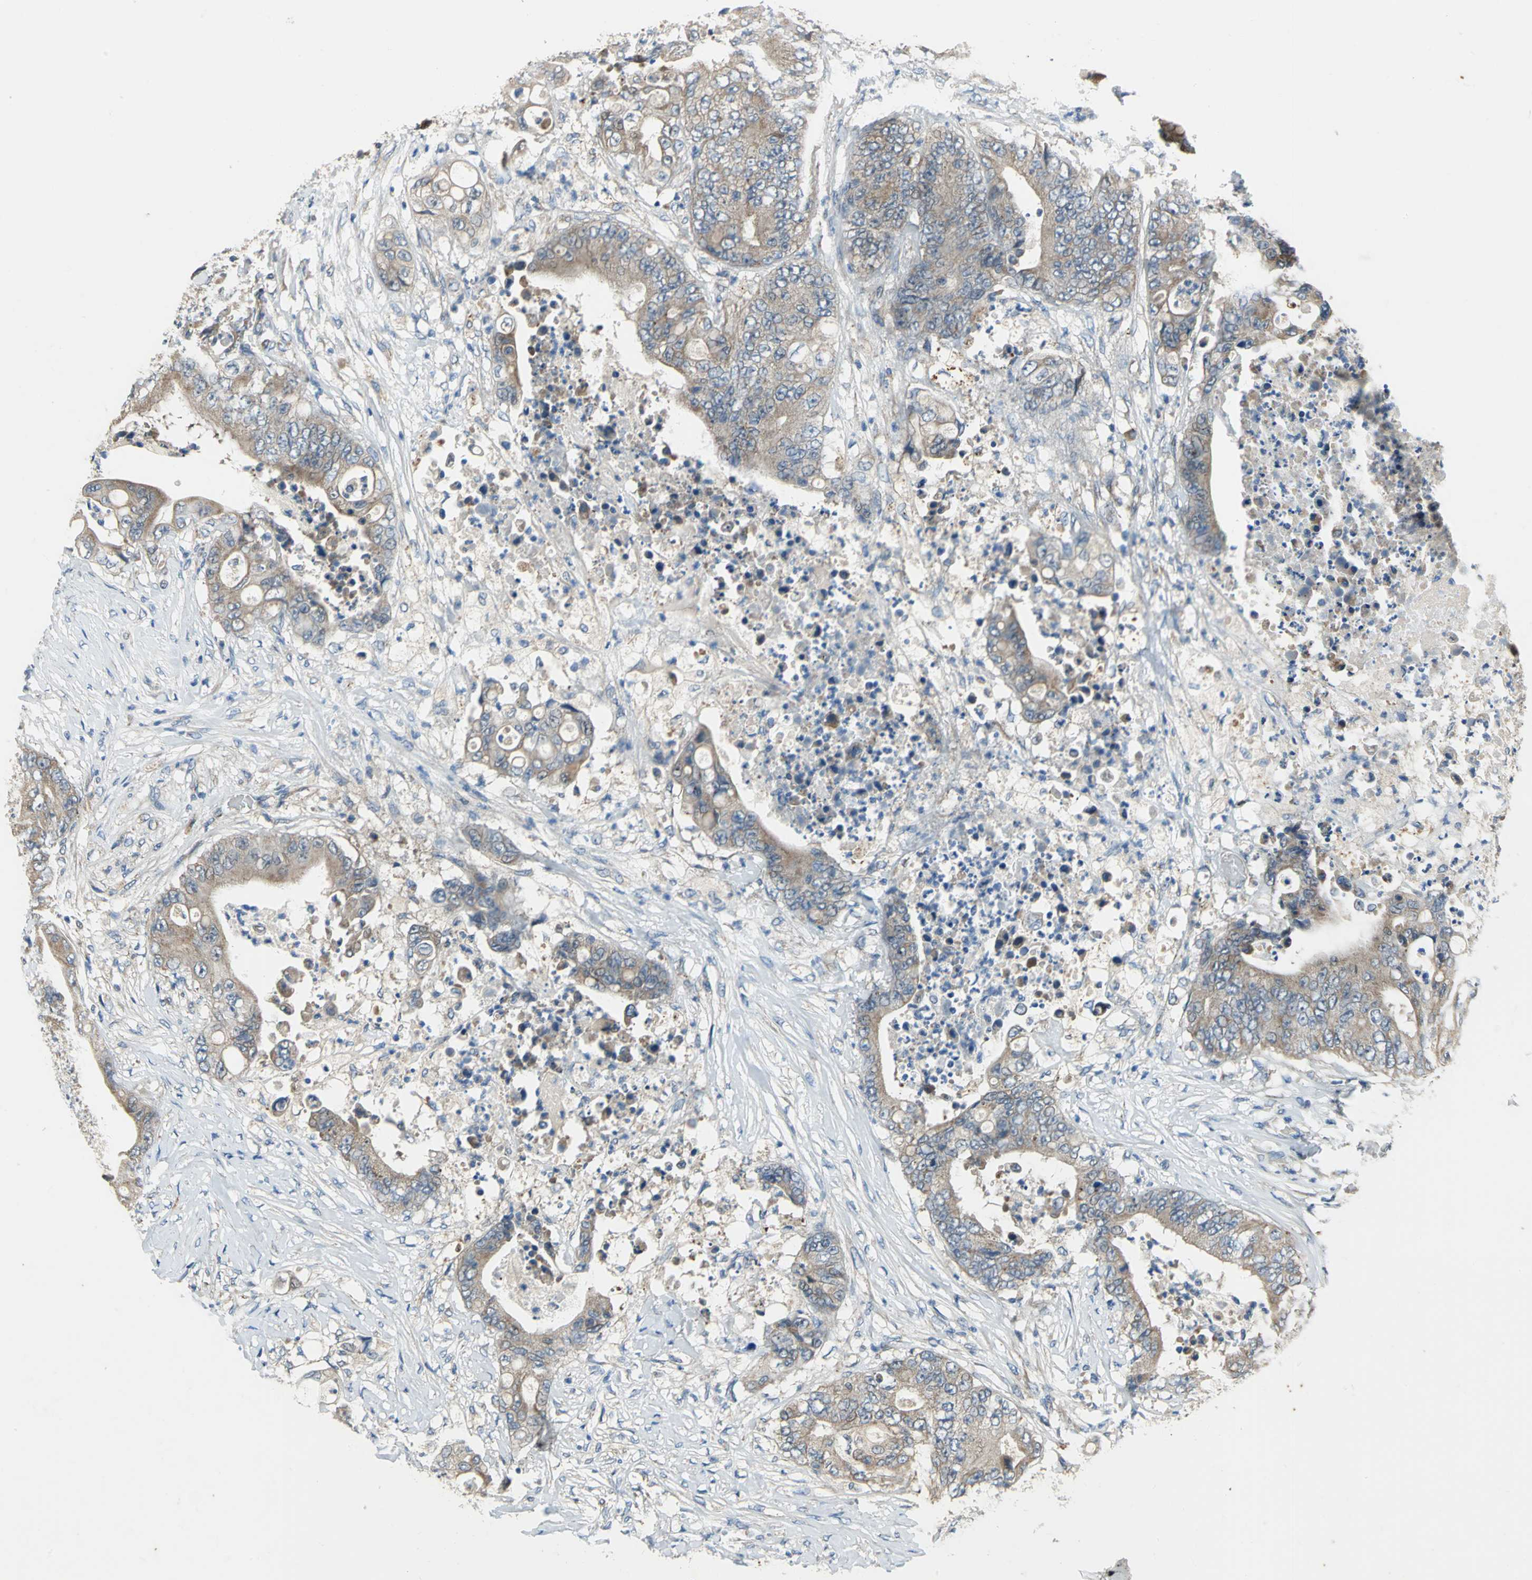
{"staining": {"intensity": "moderate", "quantity": ">75%", "location": "cytoplasmic/membranous"}, "tissue": "stomach cancer", "cell_type": "Tumor cells", "image_type": "cancer", "snomed": [{"axis": "morphology", "description": "Adenocarcinoma, NOS"}, {"axis": "topography", "description": "Stomach"}], "caption": "IHC staining of adenocarcinoma (stomach), which displays medium levels of moderate cytoplasmic/membranous positivity in about >75% of tumor cells indicating moderate cytoplasmic/membranous protein staining. The staining was performed using DAB (3,3'-diaminobenzidine) (brown) for protein detection and nuclei were counterstained in hematoxylin (blue).", "gene": "TRAK1", "patient": {"sex": "female", "age": 73}}